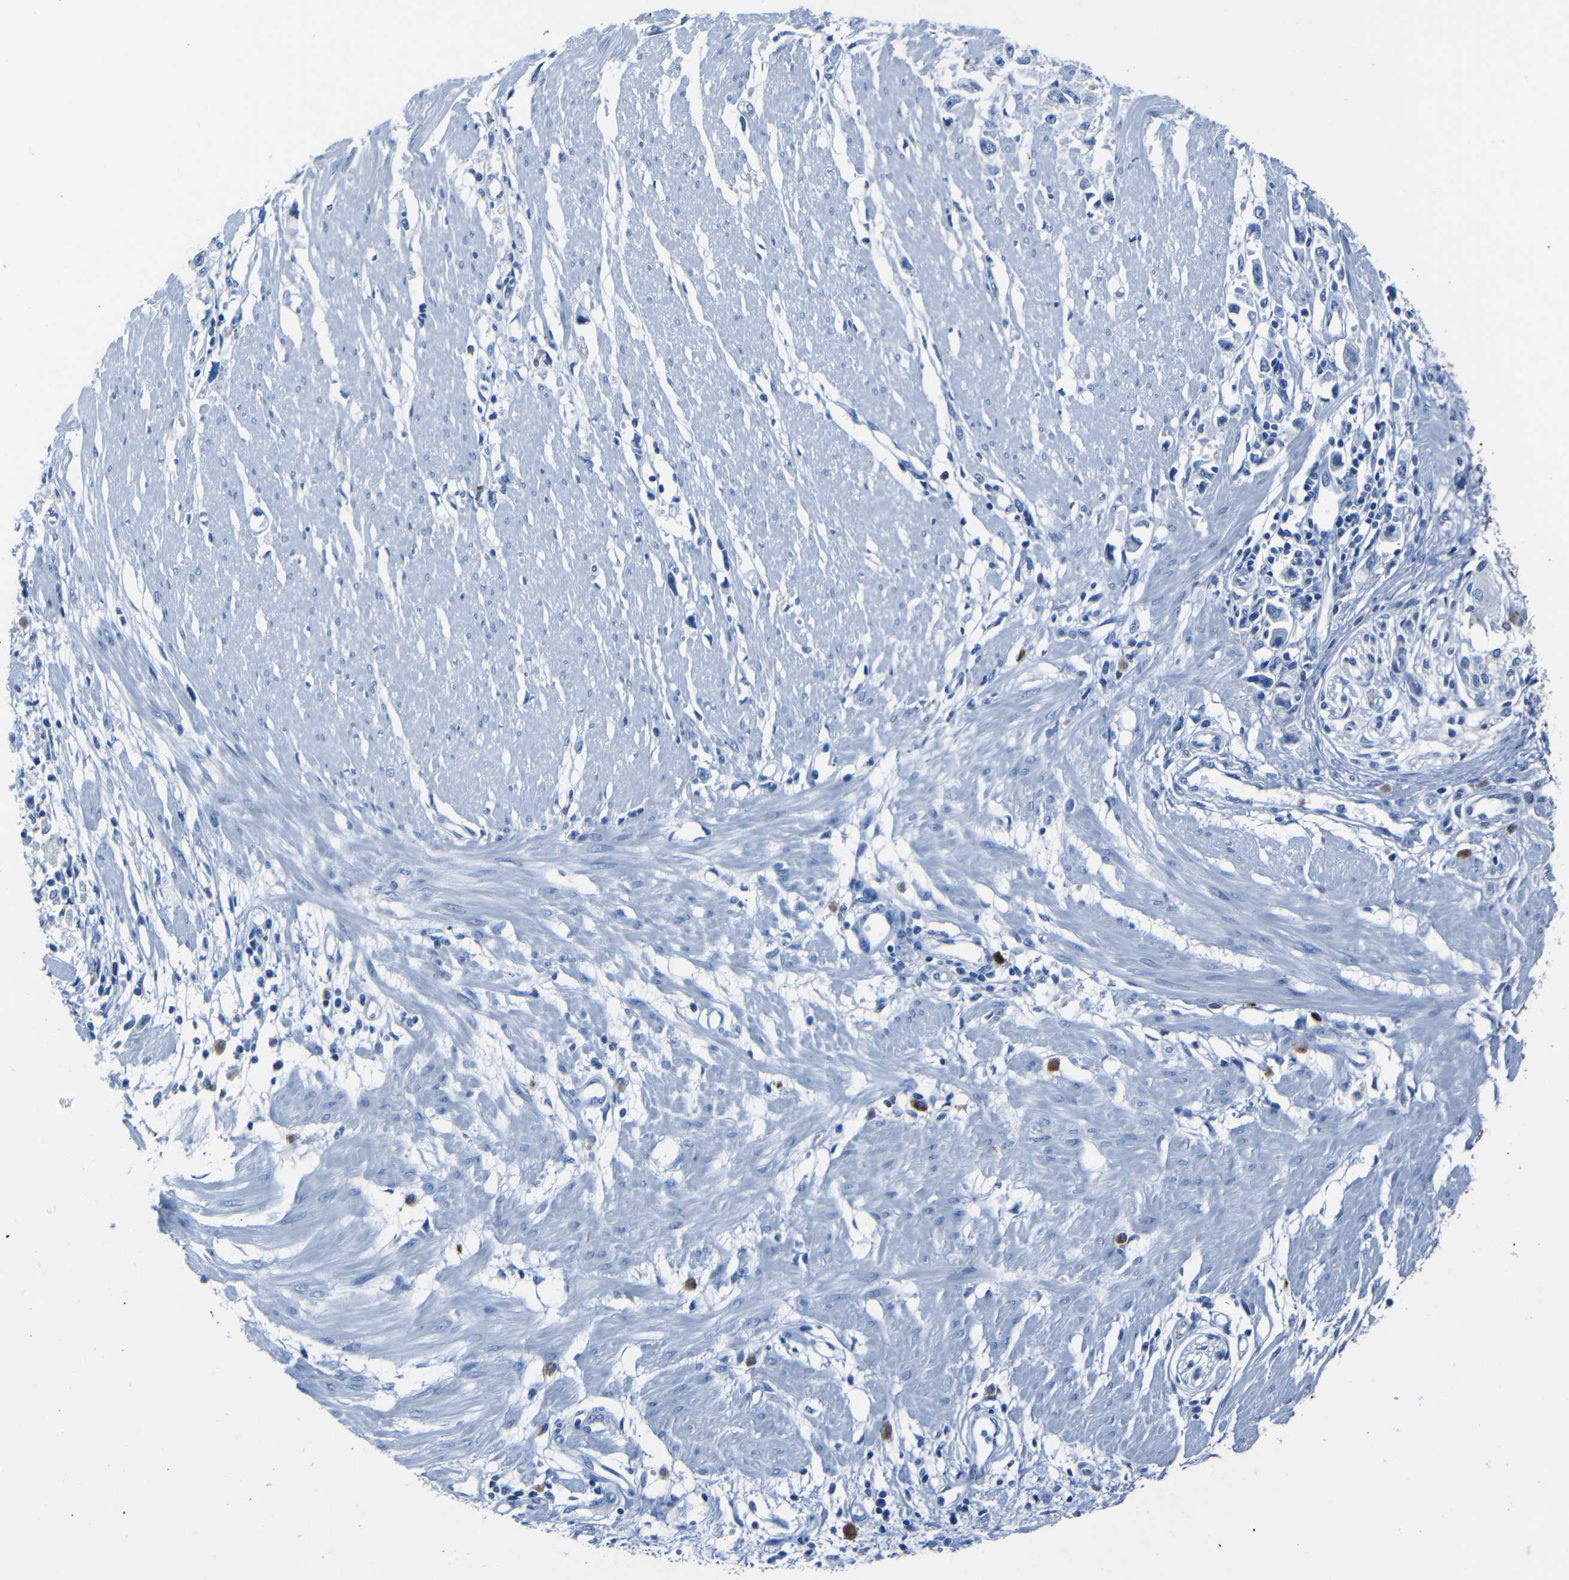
{"staining": {"intensity": "negative", "quantity": "none", "location": "none"}, "tissue": "stomach cancer", "cell_type": "Tumor cells", "image_type": "cancer", "snomed": [{"axis": "morphology", "description": "Adenocarcinoma, NOS"}, {"axis": "topography", "description": "Stomach"}], "caption": "Immunohistochemistry of stomach cancer (adenocarcinoma) displays no staining in tumor cells. The staining is performed using DAB brown chromogen with nuclei counter-stained in using hematoxylin.", "gene": "CLDN11", "patient": {"sex": "female", "age": 59}}